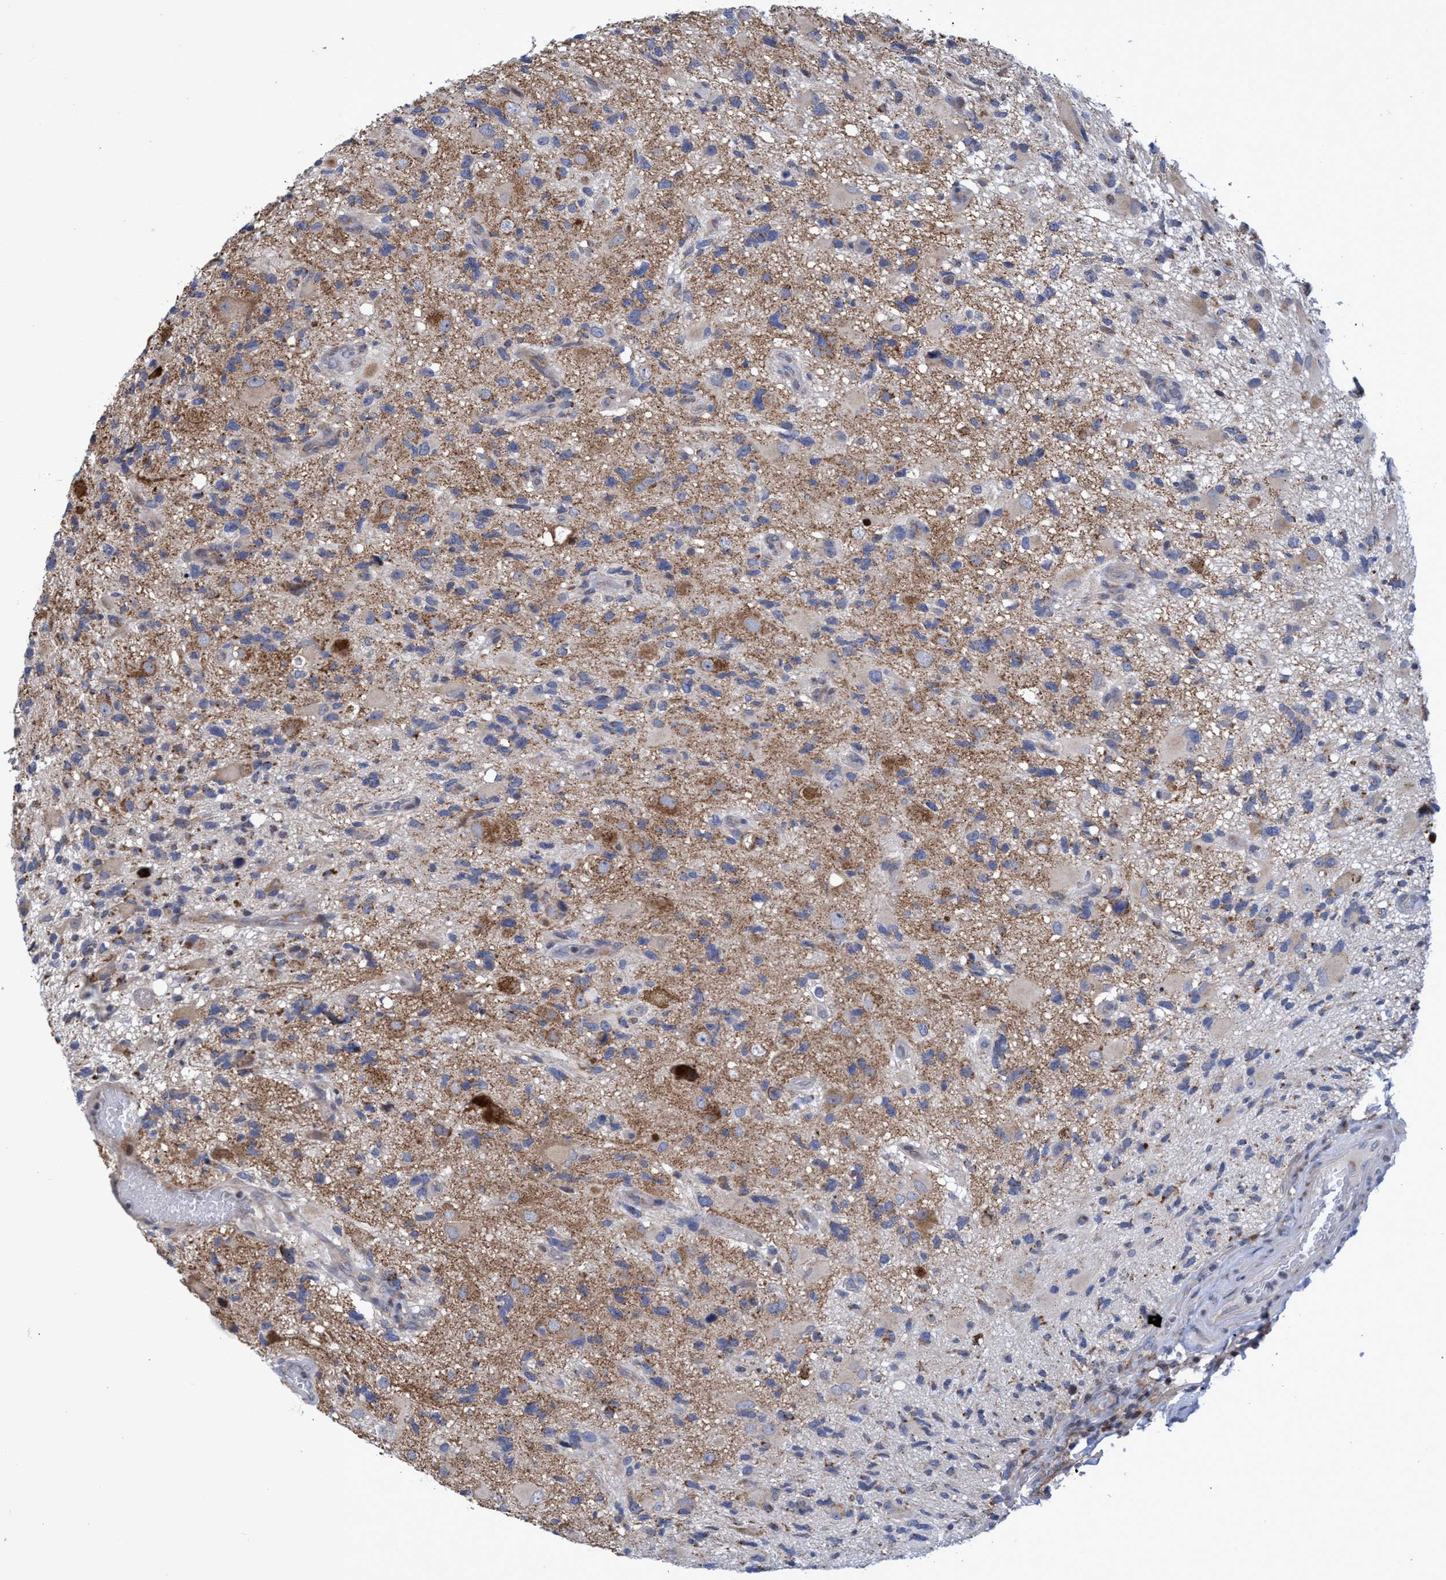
{"staining": {"intensity": "weak", "quantity": ">75%", "location": "cytoplasmic/membranous"}, "tissue": "glioma", "cell_type": "Tumor cells", "image_type": "cancer", "snomed": [{"axis": "morphology", "description": "Glioma, malignant, High grade"}, {"axis": "topography", "description": "Brain"}], "caption": "This is a micrograph of immunohistochemistry staining of glioma, which shows weak positivity in the cytoplasmic/membranous of tumor cells.", "gene": "NAT16", "patient": {"sex": "male", "age": 33}}